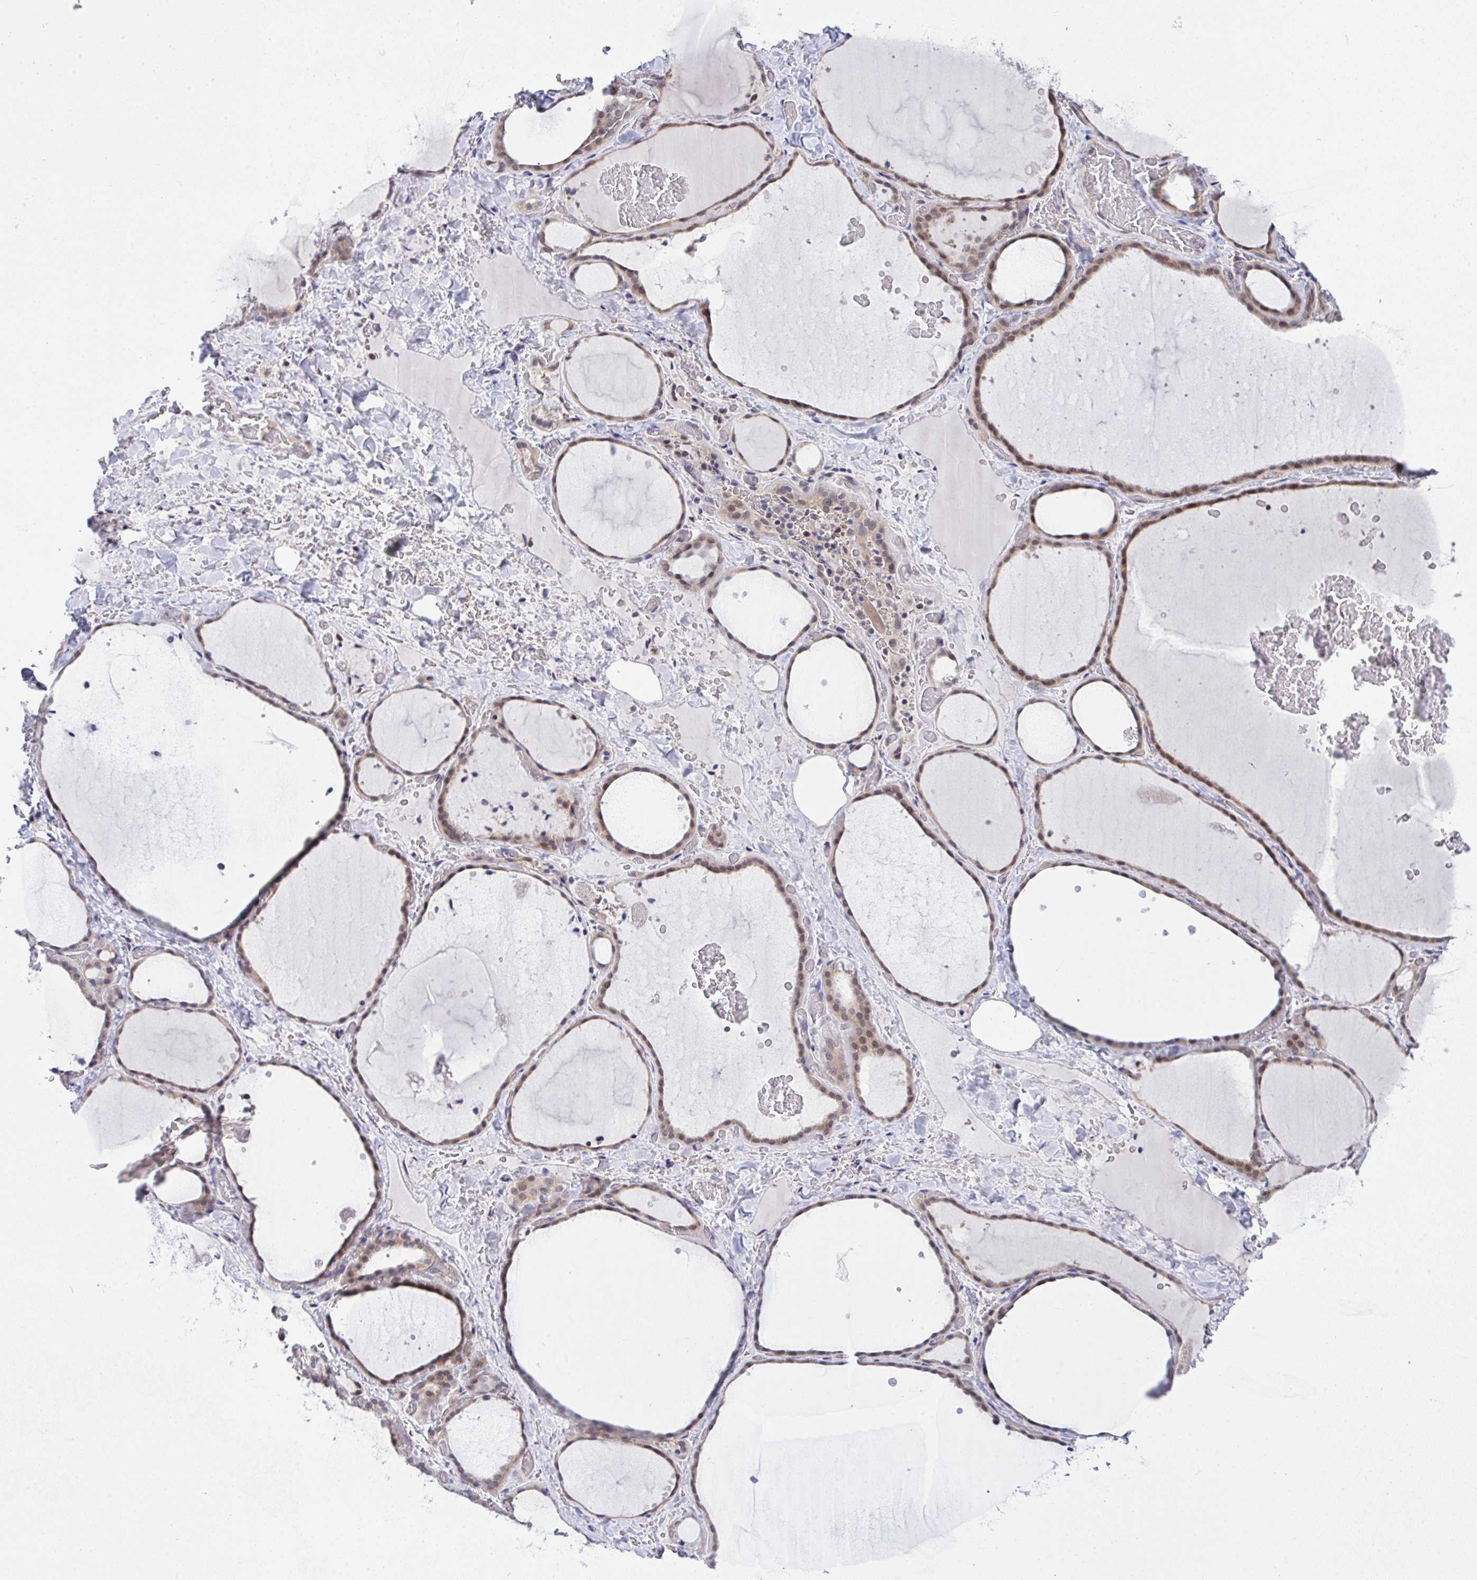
{"staining": {"intensity": "moderate", "quantity": ">75%", "location": "cytoplasmic/membranous,nuclear"}, "tissue": "thyroid gland", "cell_type": "Glandular cells", "image_type": "normal", "snomed": [{"axis": "morphology", "description": "Normal tissue, NOS"}, {"axis": "topography", "description": "Thyroid gland"}], "caption": "Immunohistochemical staining of benign human thyroid gland exhibits moderate cytoplasmic/membranous,nuclear protein expression in about >75% of glandular cells.", "gene": "C9orf64", "patient": {"sex": "female", "age": 36}}